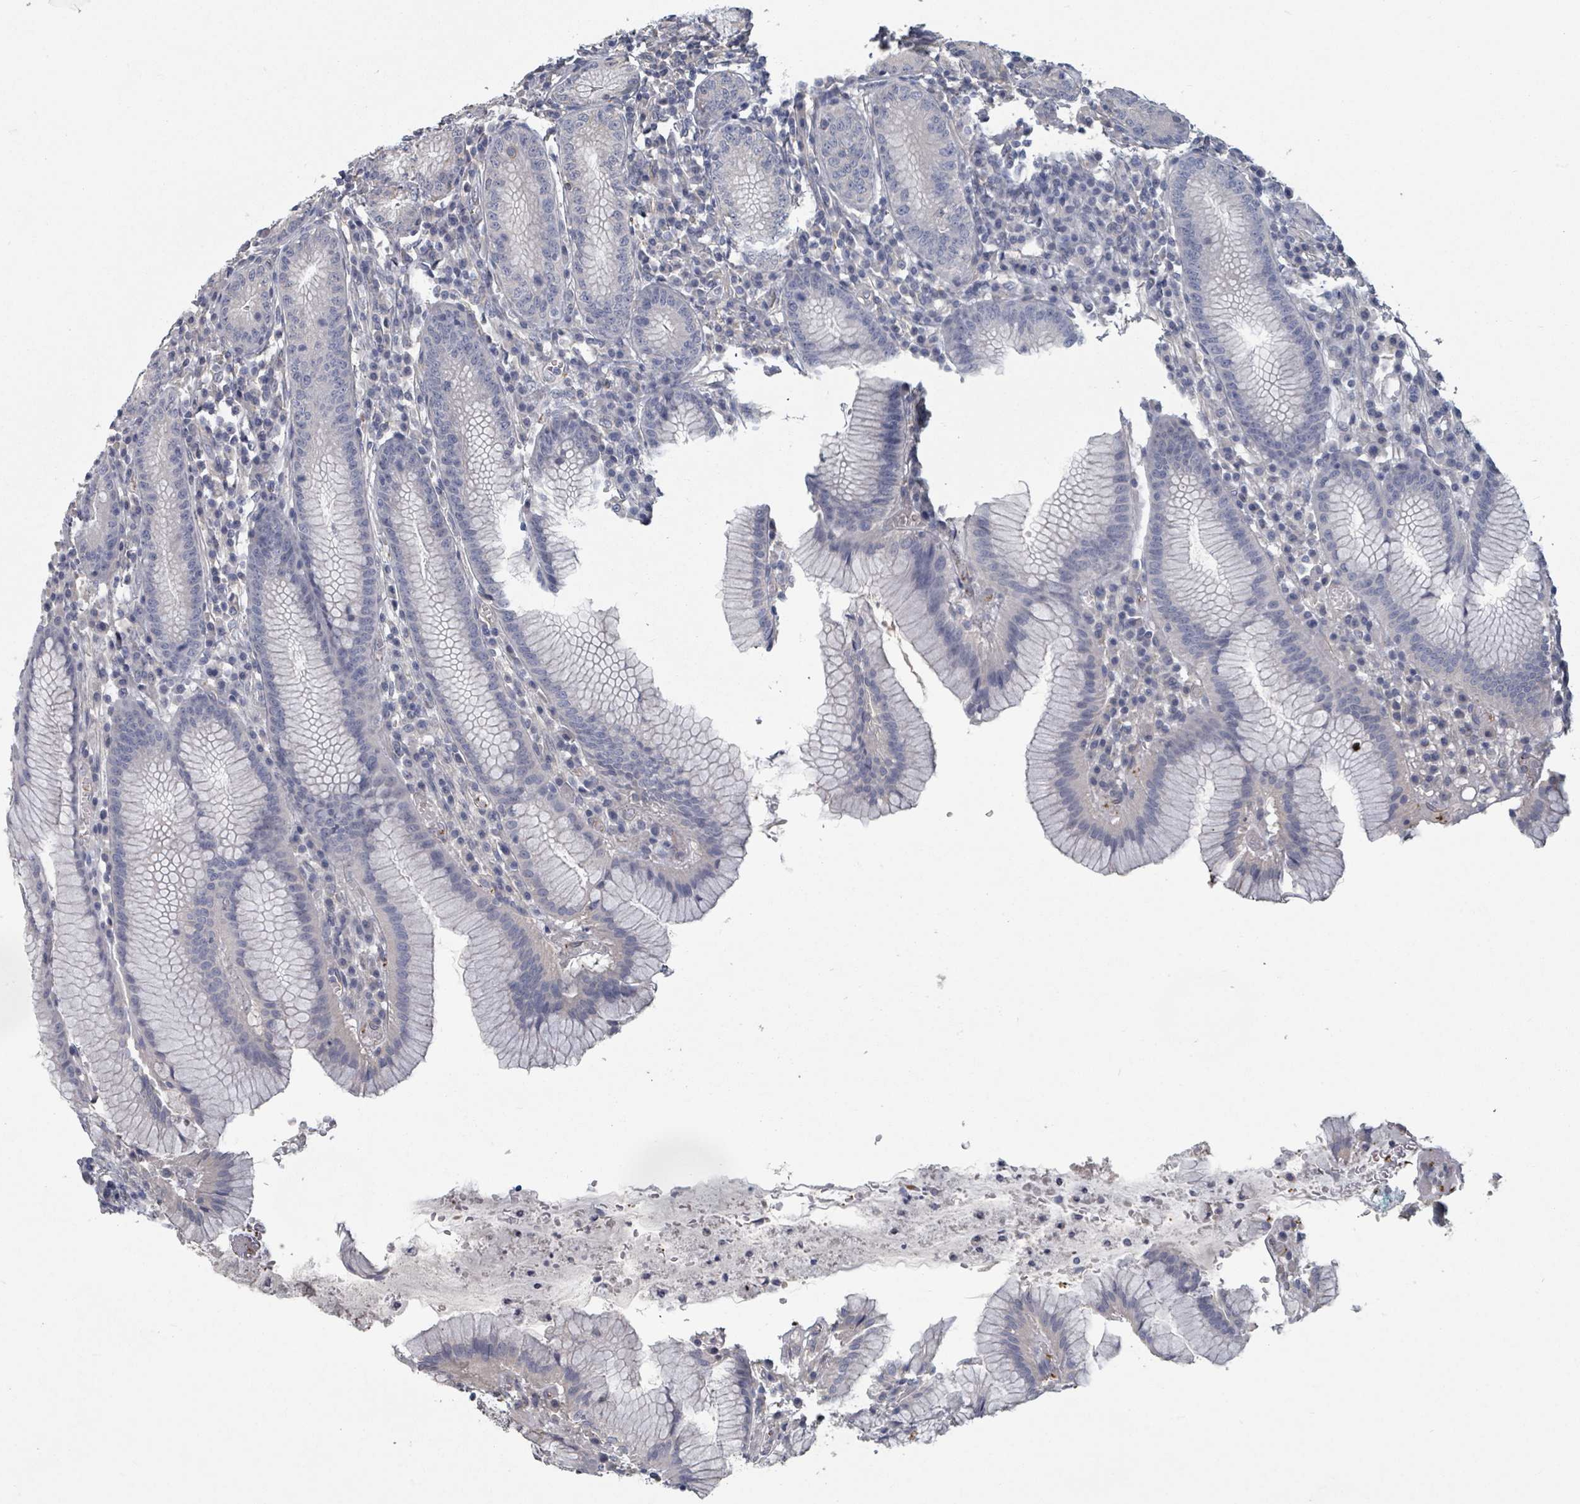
{"staining": {"intensity": "negative", "quantity": "none", "location": "none"}, "tissue": "stomach", "cell_type": "Glandular cells", "image_type": "normal", "snomed": [{"axis": "morphology", "description": "Normal tissue, NOS"}, {"axis": "topography", "description": "Stomach"}], "caption": "Human stomach stained for a protein using immunohistochemistry shows no positivity in glandular cells.", "gene": "PLAUR", "patient": {"sex": "male", "age": 55}}